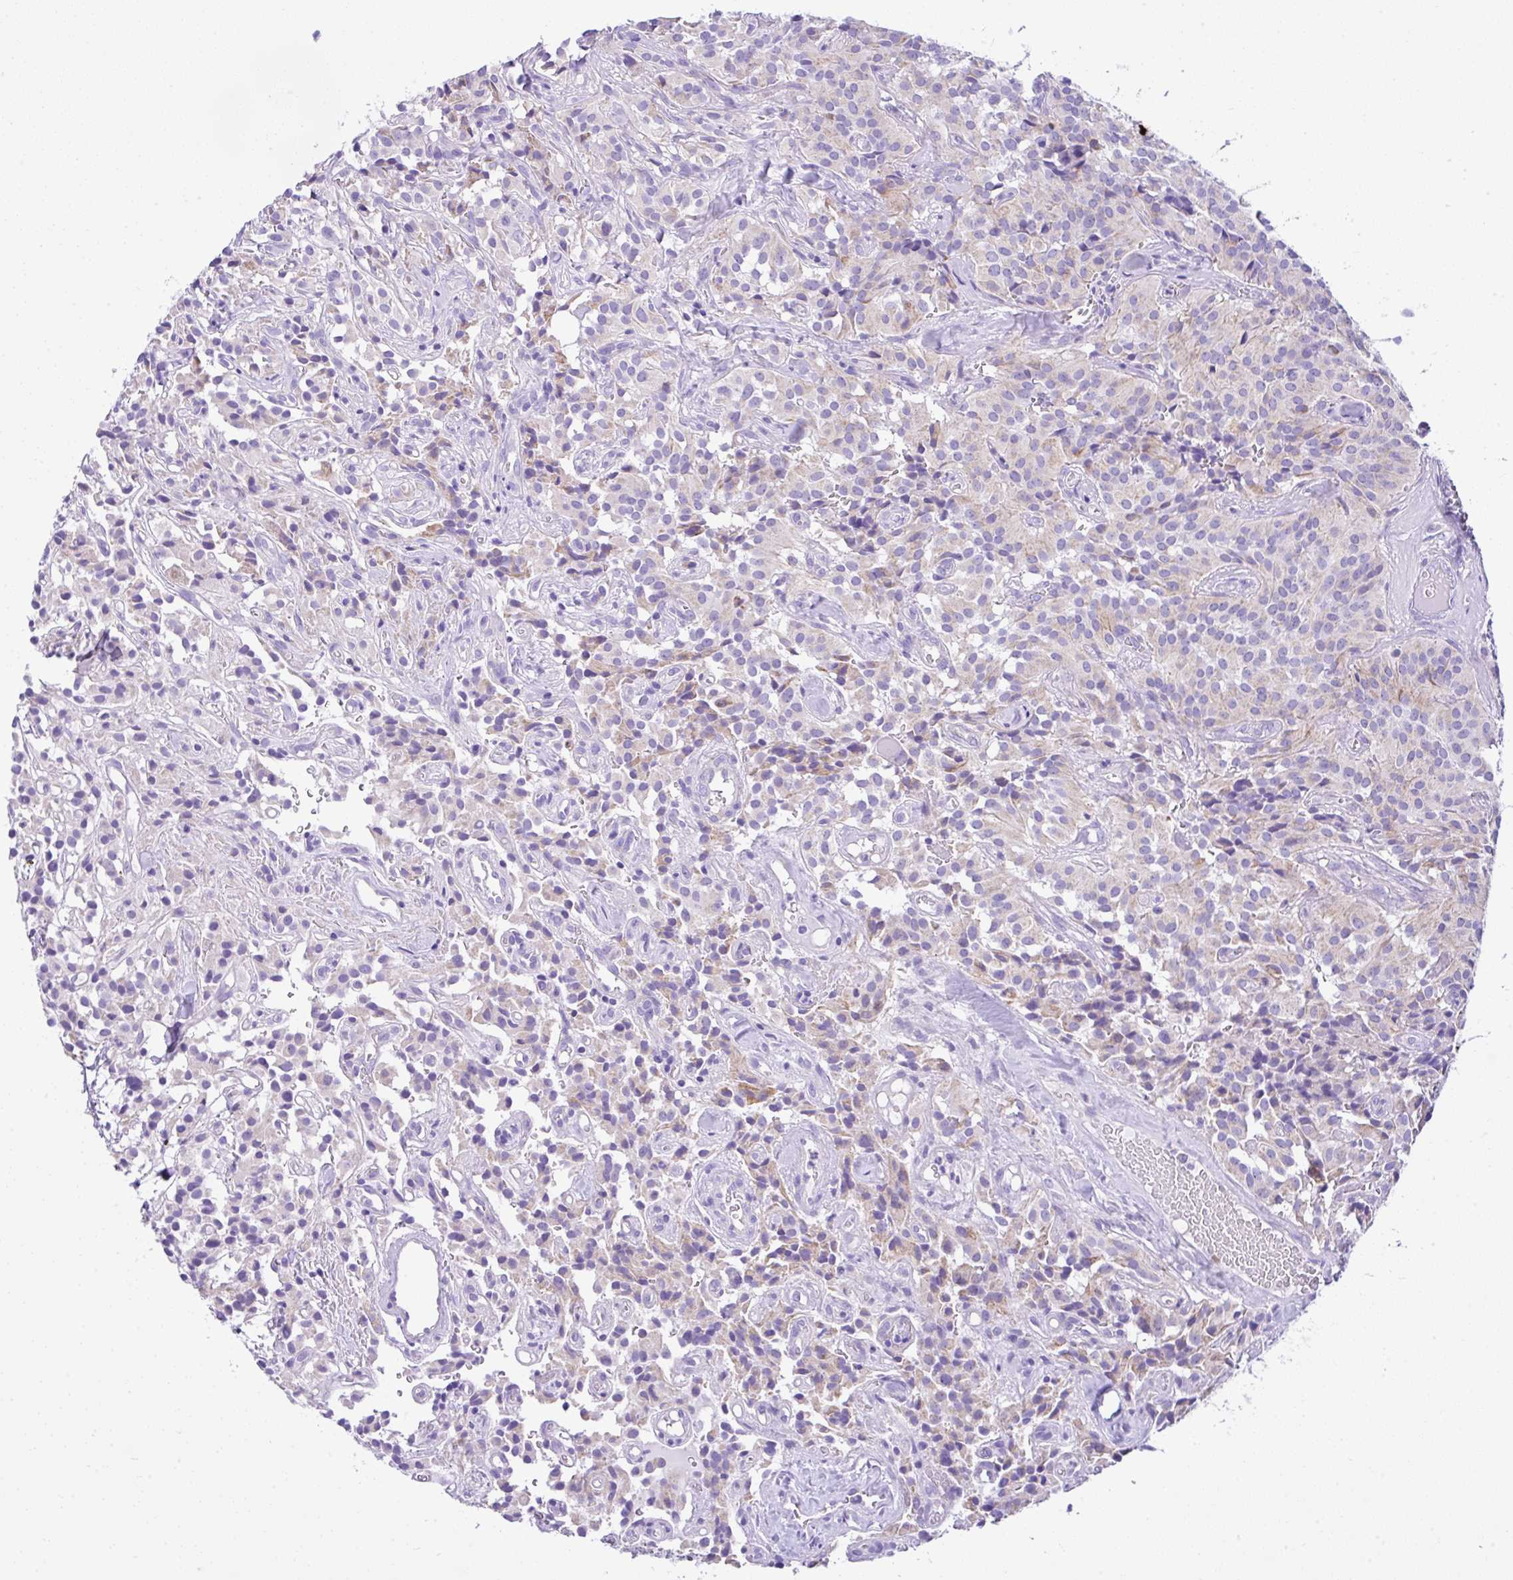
{"staining": {"intensity": "weak", "quantity": "<25%", "location": "cytoplasmic/membranous"}, "tissue": "glioma", "cell_type": "Tumor cells", "image_type": "cancer", "snomed": [{"axis": "morphology", "description": "Glioma, malignant, Low grade"}, {"axis": "topography", "description": "Brain"}], "caption": "Immunohistochemical staining of low-grade glioma (malignant) reveals no significant expression in tumor cells.", "gene": "SLC13A1", "patient": {"sex": "male", "age": 42}}